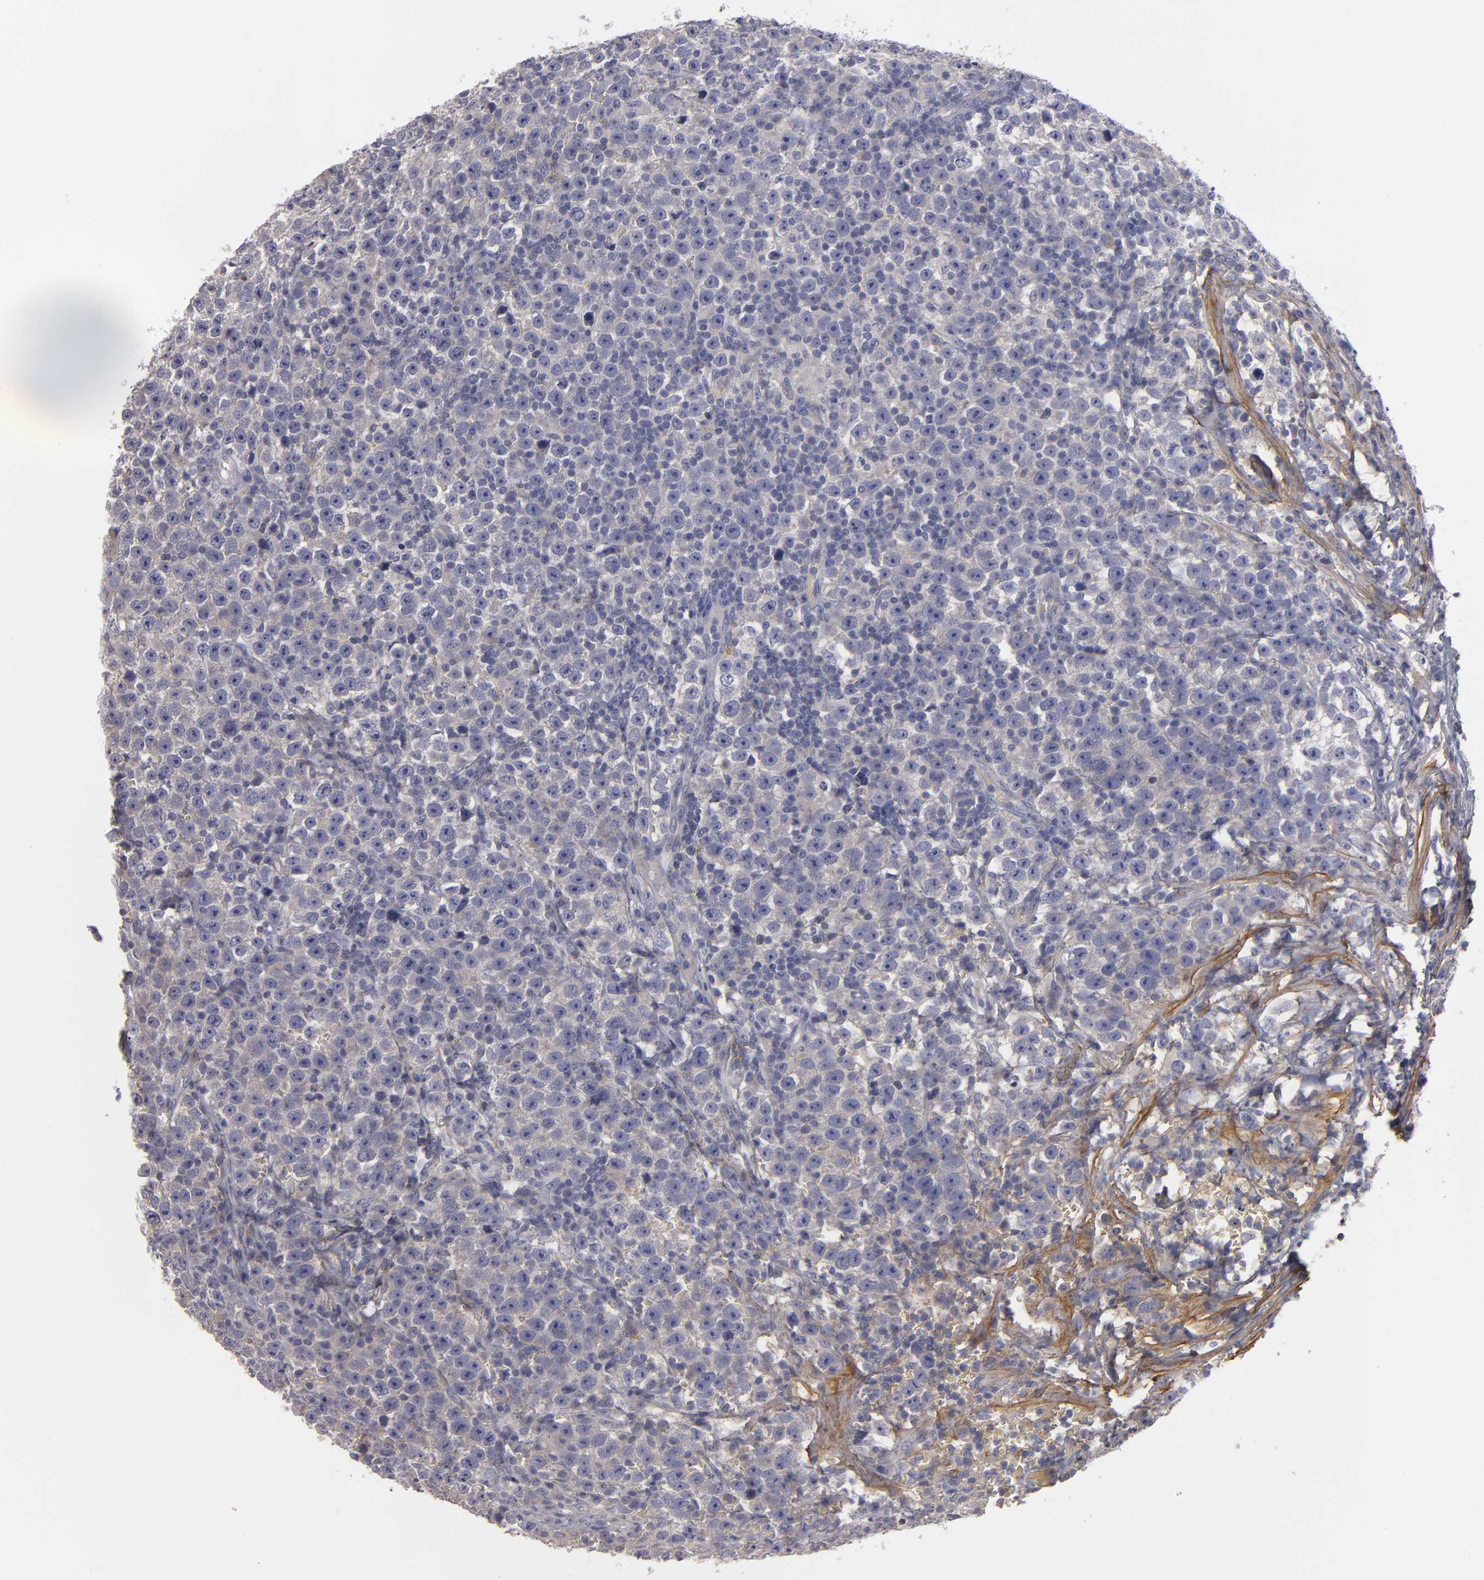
{"staining": {"intensity": "negative", "quantity": "none", "location": "none"}, "tissue": "testis cancer", "cell_type": "Tumor cells", "image_type": "cancer", "snomed": [{"axis": "morphology", "description": "Seminoma, NOS"}, {"axis": "topography", "description": "Testis"}], "caption": "Testis cancer was stained to show a protein in brown. There is no significant expression in tumor cells. (Stains: DAB (3,3'-diaminobenzidine) immunohistochemistry with hematoxylin counter stain, Microscopy: brightfield microscopy at high magnification).", "gene": "FBLN1", "patient": {"sex": "male", "age": 43}}